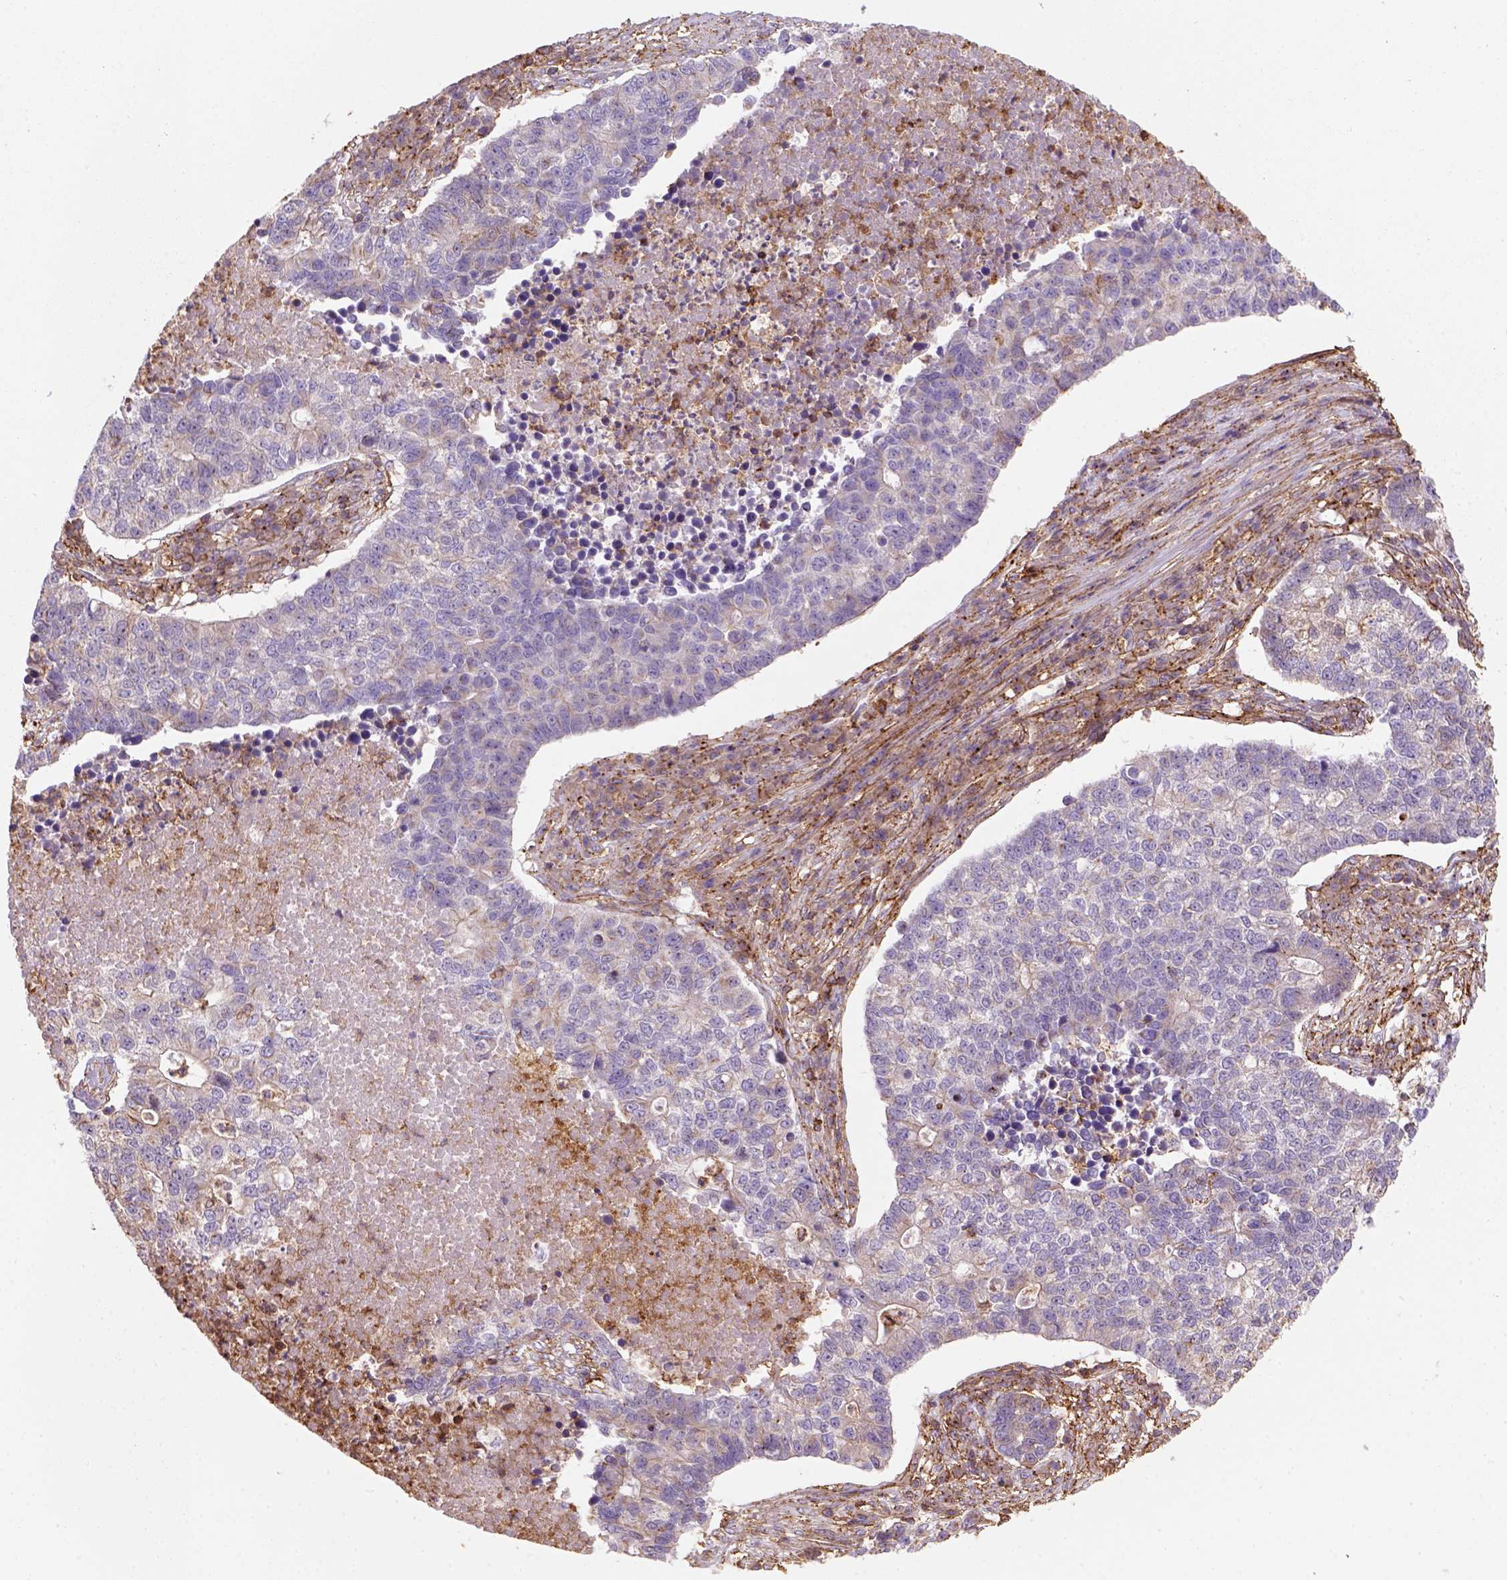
{"staining": {"intensity": "weak", "quantity": ">75%", "location": "cytoplasmic/membranous"}, "tissue": "lung cancer", "cell_type": "Tumor cells", "image_type": "cancer", "snomed": [{"axis": "morphology", "description": "Adenocarcinoma, NOS"}, {"axis": "topography", "description": "Lung"}], "caption": "Immunohistochemical staining of lung cancer (adenocarcinoma) reveals weak cytoplasmic/membranous protein positivity in about >75% of tumor cells.", "gene": "GPRC5D", "patient": {"sex": "male", "age": 57}}